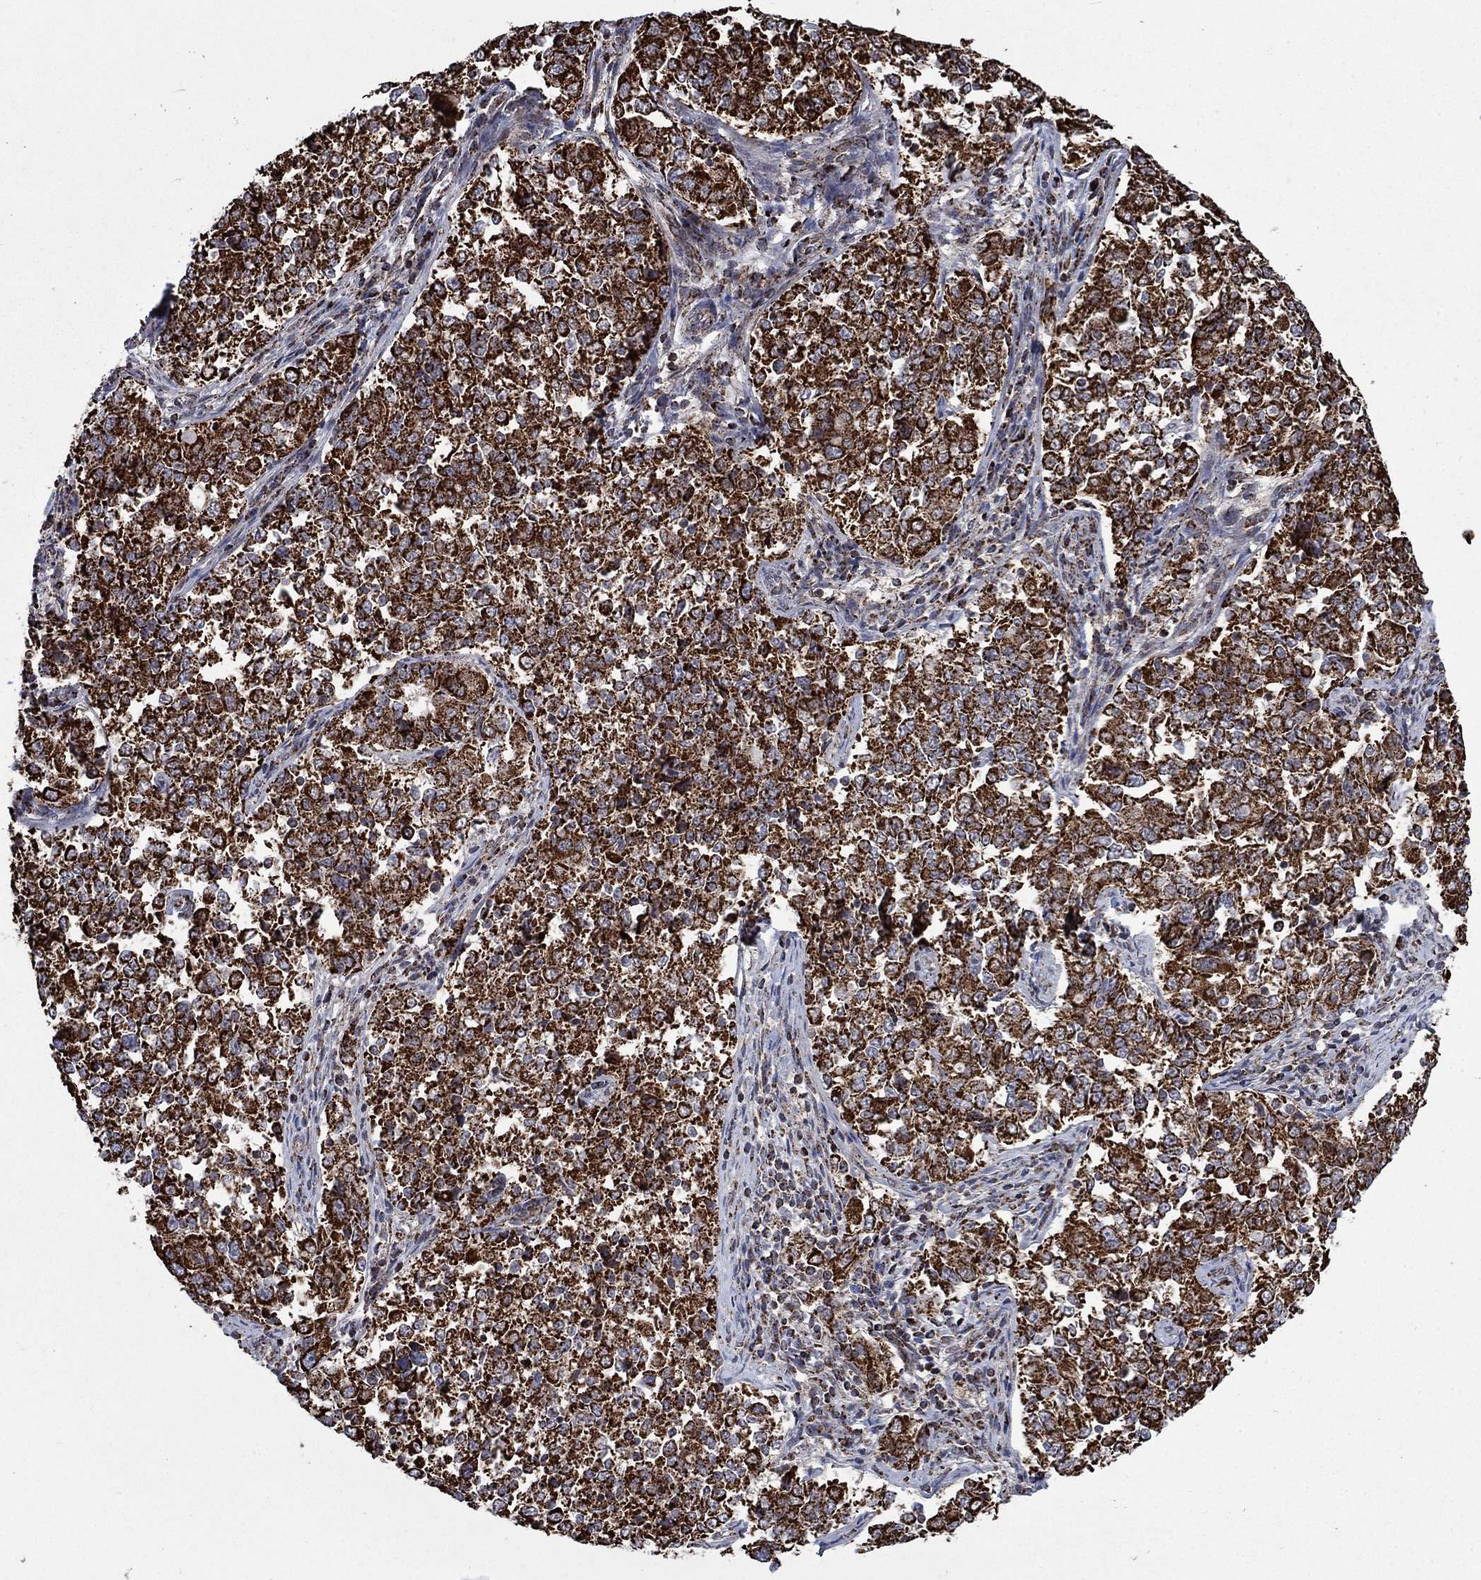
{"staining": {"intensity": "strong", "quantity": ">75%", "location": "cytoplasmic/membranous"}, "tissue": "endometrial cancer", "cell_type": "Tumor cells", "image_type": "cancer", "snomed": [{"axis": "morphology", "description": "Adenocarcinoma, NOS"}, {"axis": "topography", "description": "Endometrium"}], "caption": "This image shows endometrial cancer (adenocarcinoma) stained with IHC to label a protein in brown. The cytoplasmic/membranous of tumor cells show strong positivity for the protein. Nuclei are counter-stained blue.", "gene": "MOAP1", "patient": {"sex": "female", "age": 43}}